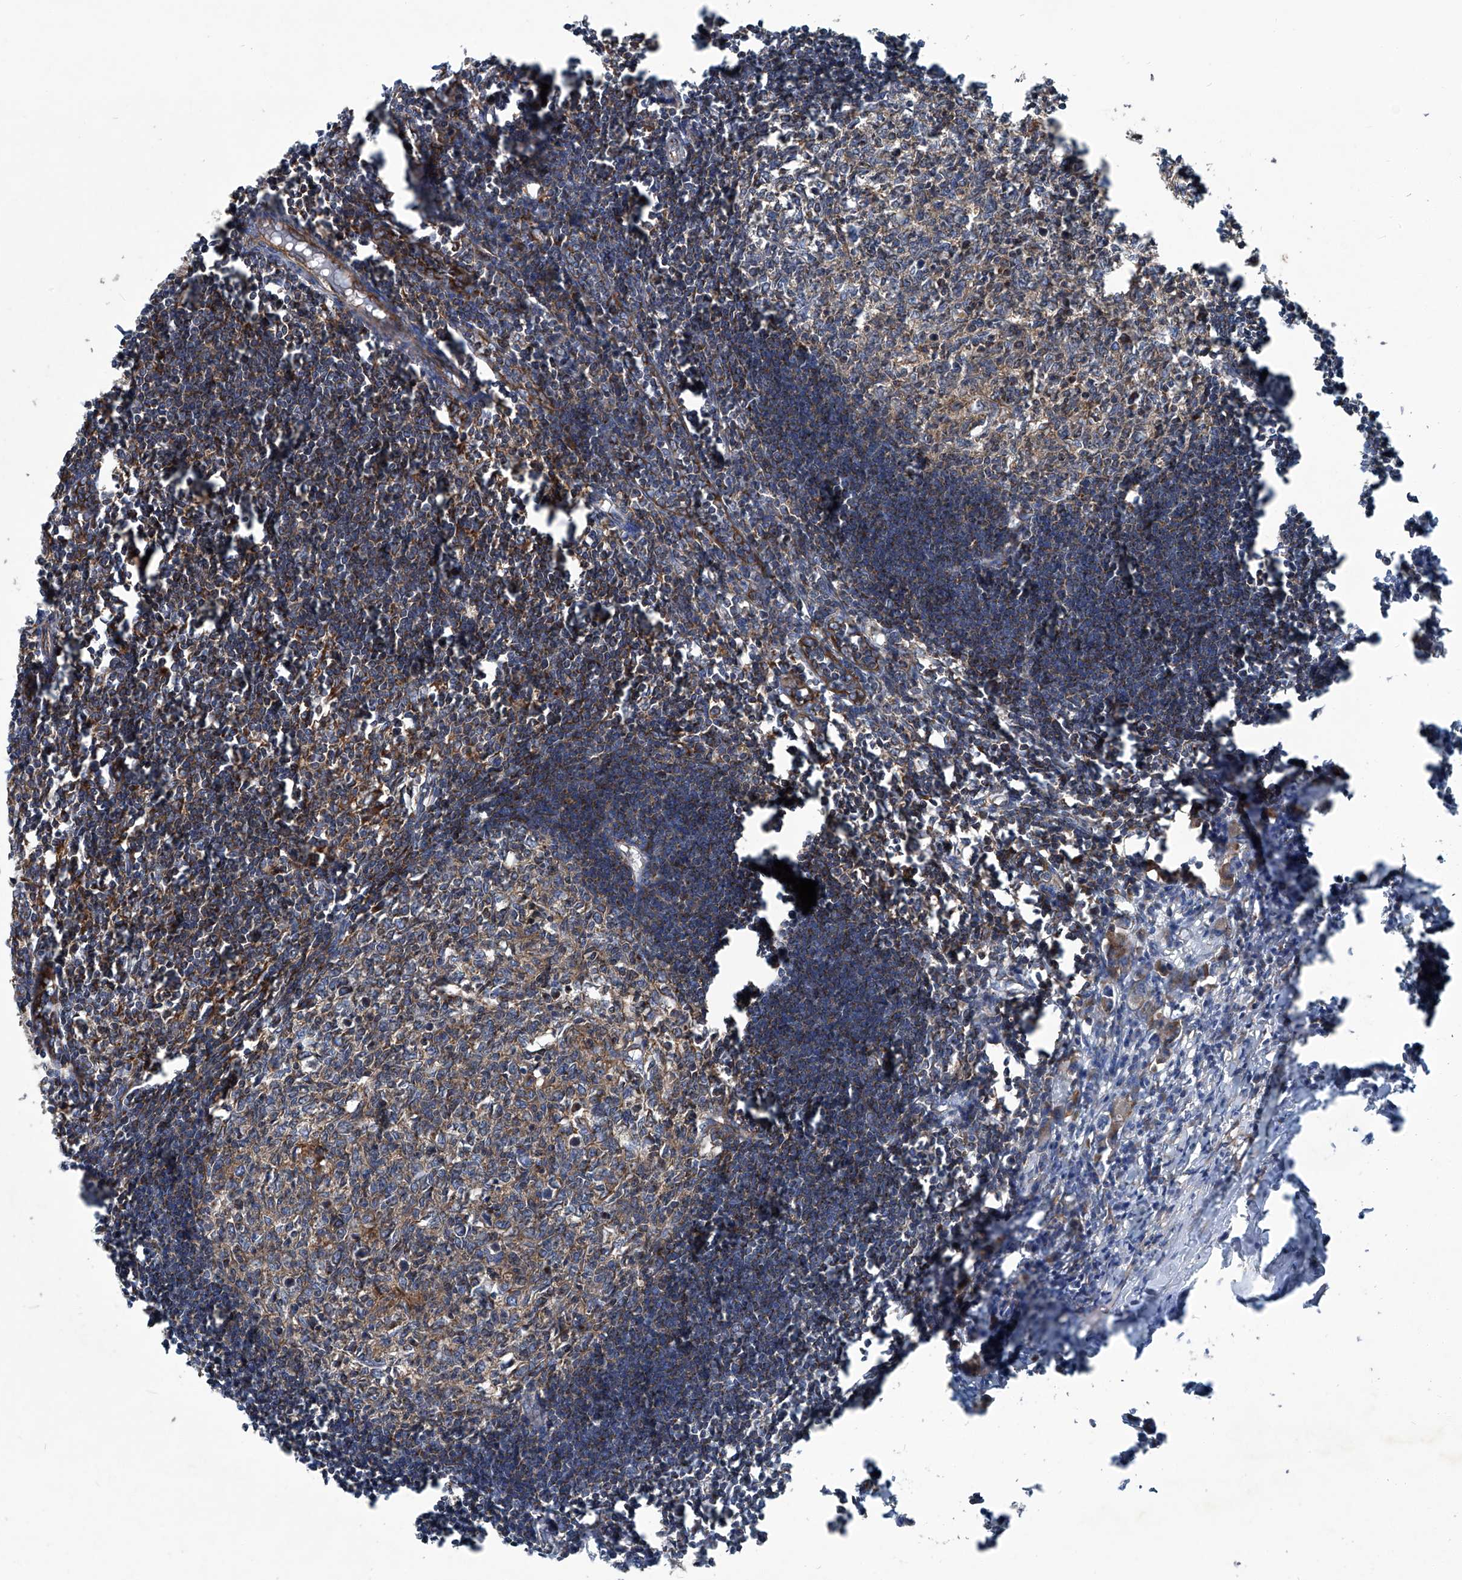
{"staining": {"intensity": "weak", "quantity": "<25%", "location": "cytoplasmic/membranous"}, "tissue": "lymph node", "cell_type": "Germinal center cells", "image_type": "normal", "snomed": [{"axis": "morphology", "description": "Normal tissue, NOS"}, {"axis": "morphology", "description": "Malignant melanoma, Metastatic site"}, {"axis": "topography", "description": "Lymph node"}], "caption": "This is an immunohistochemistry (IHC) histopathology image of benign human lymph node. There is no positivity in germinal center cells.", "gene": "PIGH", "patient": {"sex": "male", "age": 41}}